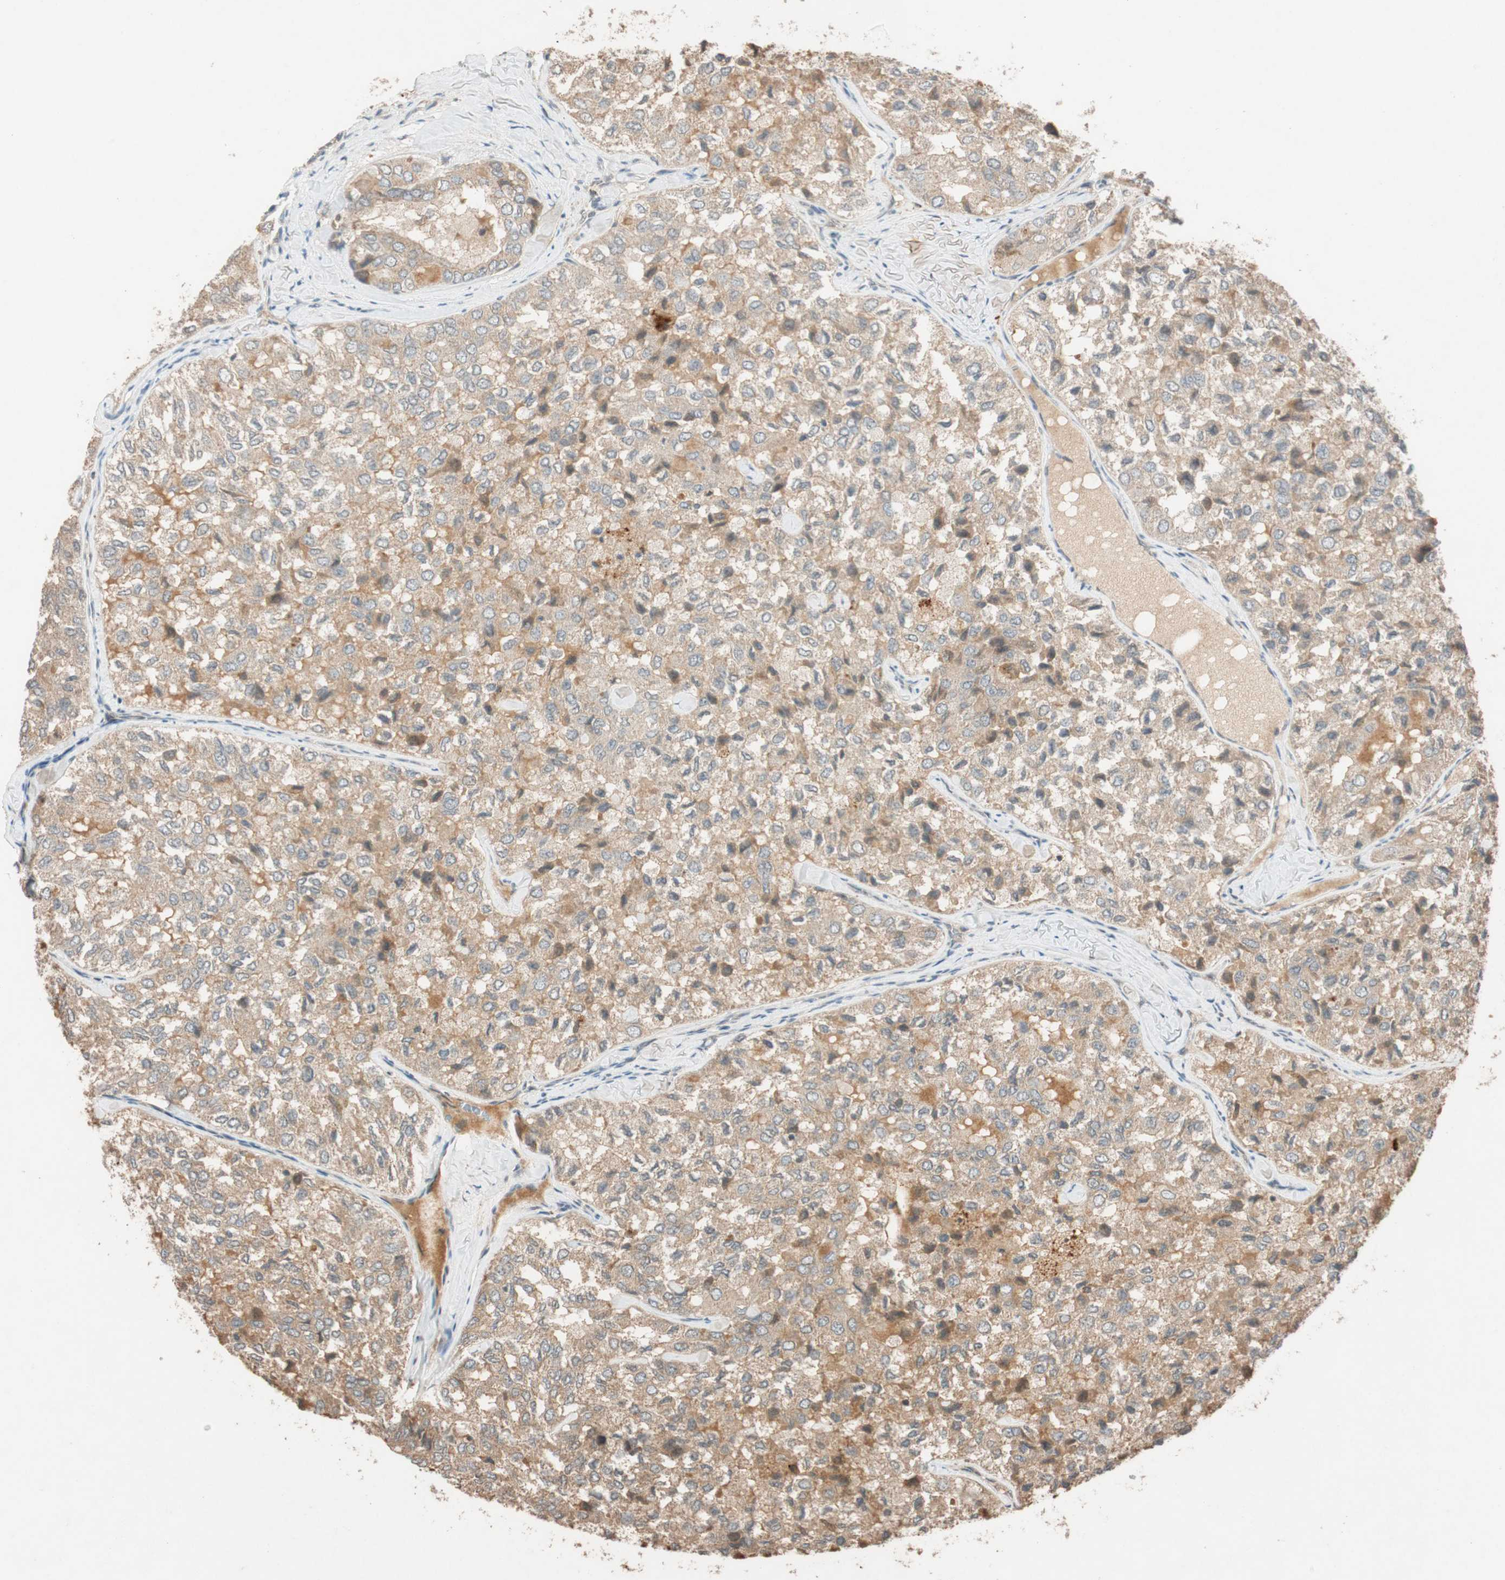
{"staining": {"intensity": "weak", "quantity": ">75%", "location": "cytoplasmic/membranous"}, "tissue": "thyroid cancer", "cell_type": "Tumor cells", "image_type": "cancer", "snomed": [{"axis": "morphology", "description": "Follicular adenoma carcinoma, NOS"}, {"axis": "topography", "description": "Thyroid gland"}], "caption": "Protein staining exhibits weak cytoplasmic/membranous positivity in about >75% of tumor cells in thyroid follicular adenoma carcinoma.", "gene": "GLB1", "patient": {"sex": "male", "age": 75}}